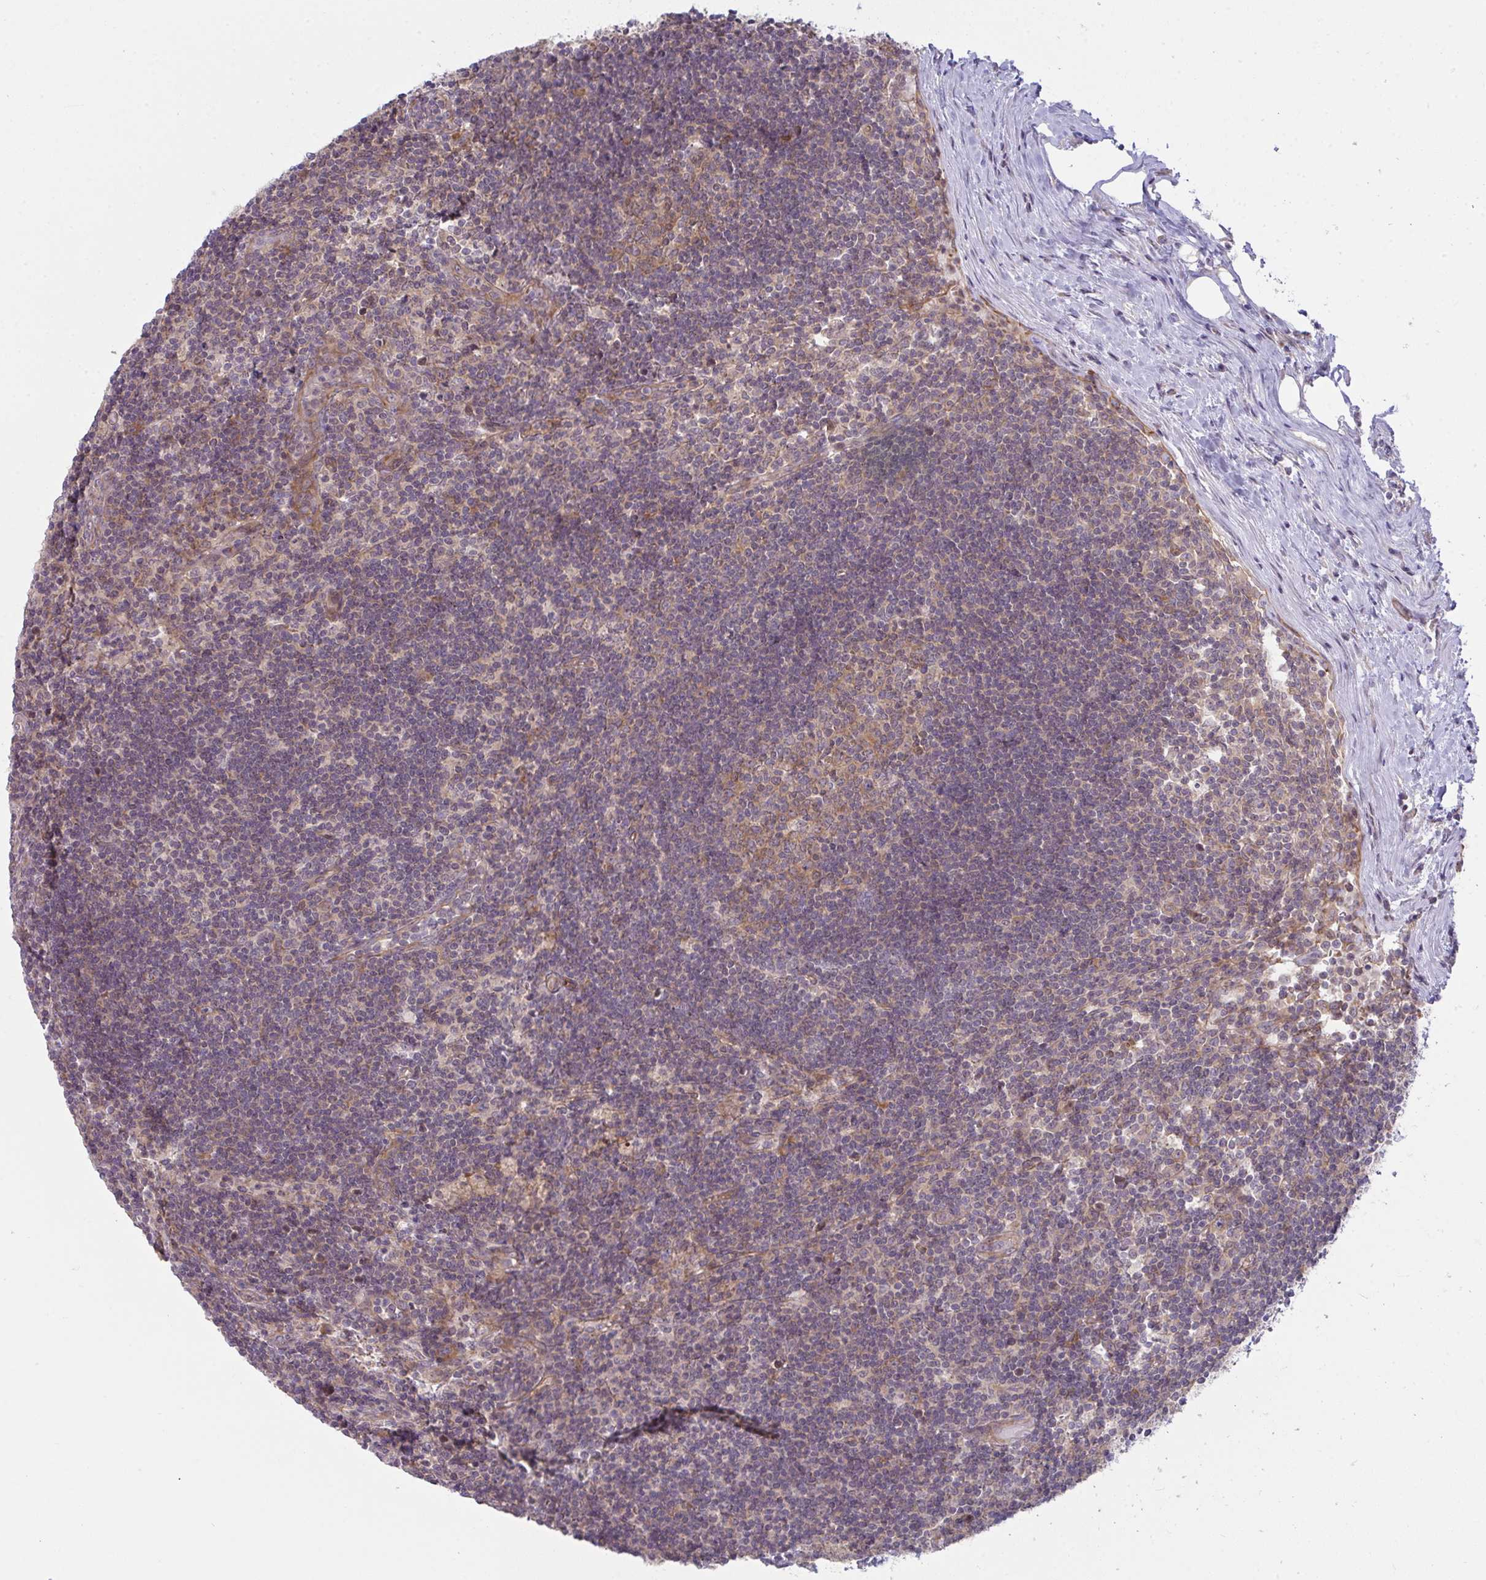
{"staining": {"intensity": "moderate", "quantity": ">75%", "location": "cytoplasmic/membranous"}, "tissue": "lymph node", "cell_type": "Germinal center cells", "image_type": "normal", "snomed": [{"axis": "morphology", "description": "Normal tissue, NOS"}, {"axis": "topography", "description": "Lymph node"}], "caption": "Immunohistochemistry (IHC) staining of benign lymph node, which displays medium levels of moderate cytoplasmic/membranous staining in about >75% of germinal center cells indicating moderate cytoplasmic/membranous protein expression. The staining was performed using DAB (3,3'-diaminobenzidine) (brown) for protein detection and nuclei were counterstained in hematoxylin (blue).", "gene": "CASP9", "patient": {"sex": "male", "age": 67}}